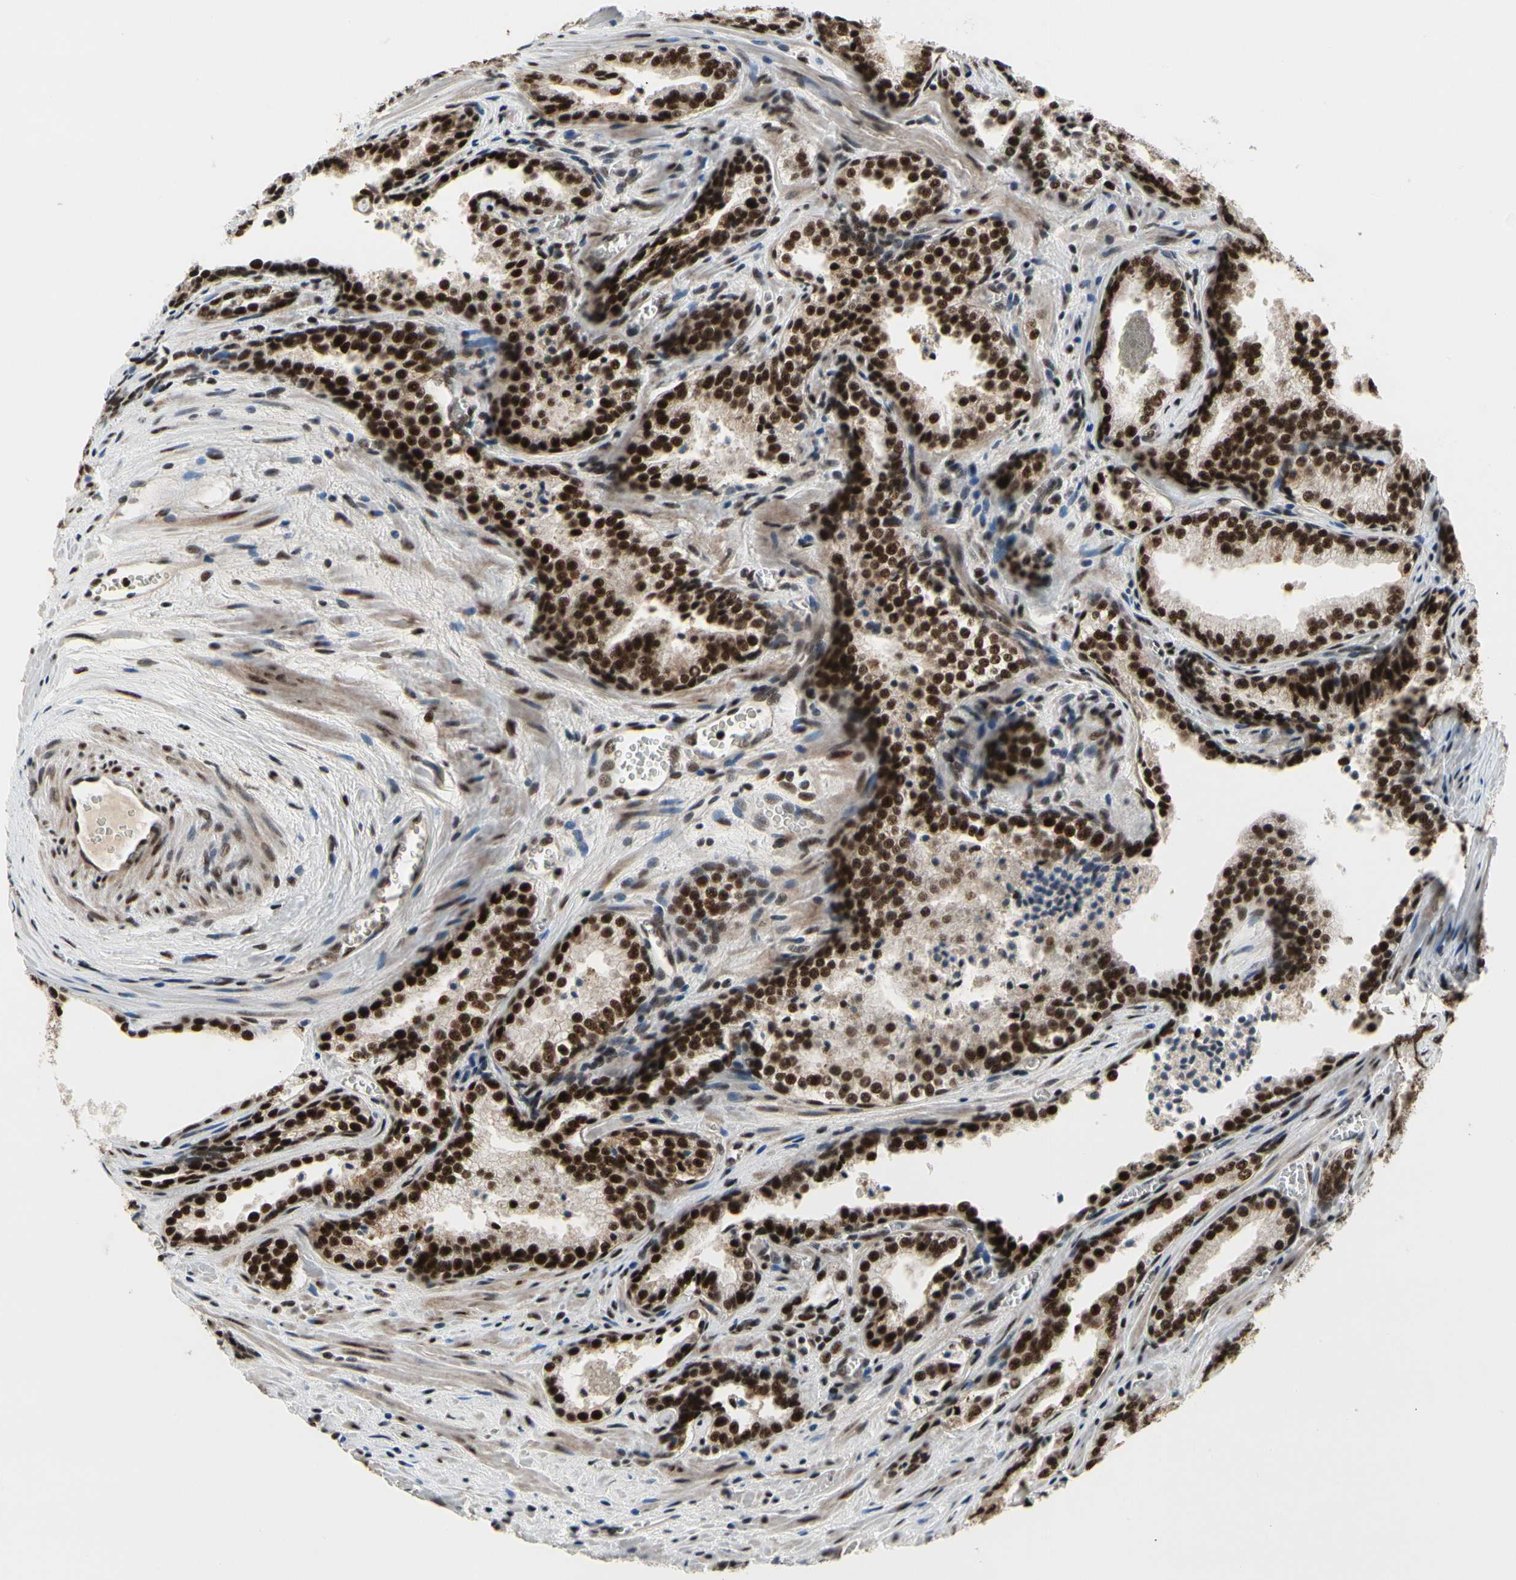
{"staining": {"intensity": "strong", "quantity": ">75%", "location": "nuclear"}, "tissue": "prostate cancer", "cell_type": "Tumor cells", "image_type": "cancer", "snomed": [{"axis": "morphology", "description": "Adenocarcinoma, Low grade"}, {"axis": "topography", "description": "Prostate"}], "caption": "A high-resolution histopathology image shows immunohistochemistry (IHC) staining of prostate low-grade adenocarcinoma, which shows strong nuclear positivity in approximately >75% of tumor cells.", "gene": "SRSF11", "patient": {"sex": "male", "age": 60}}